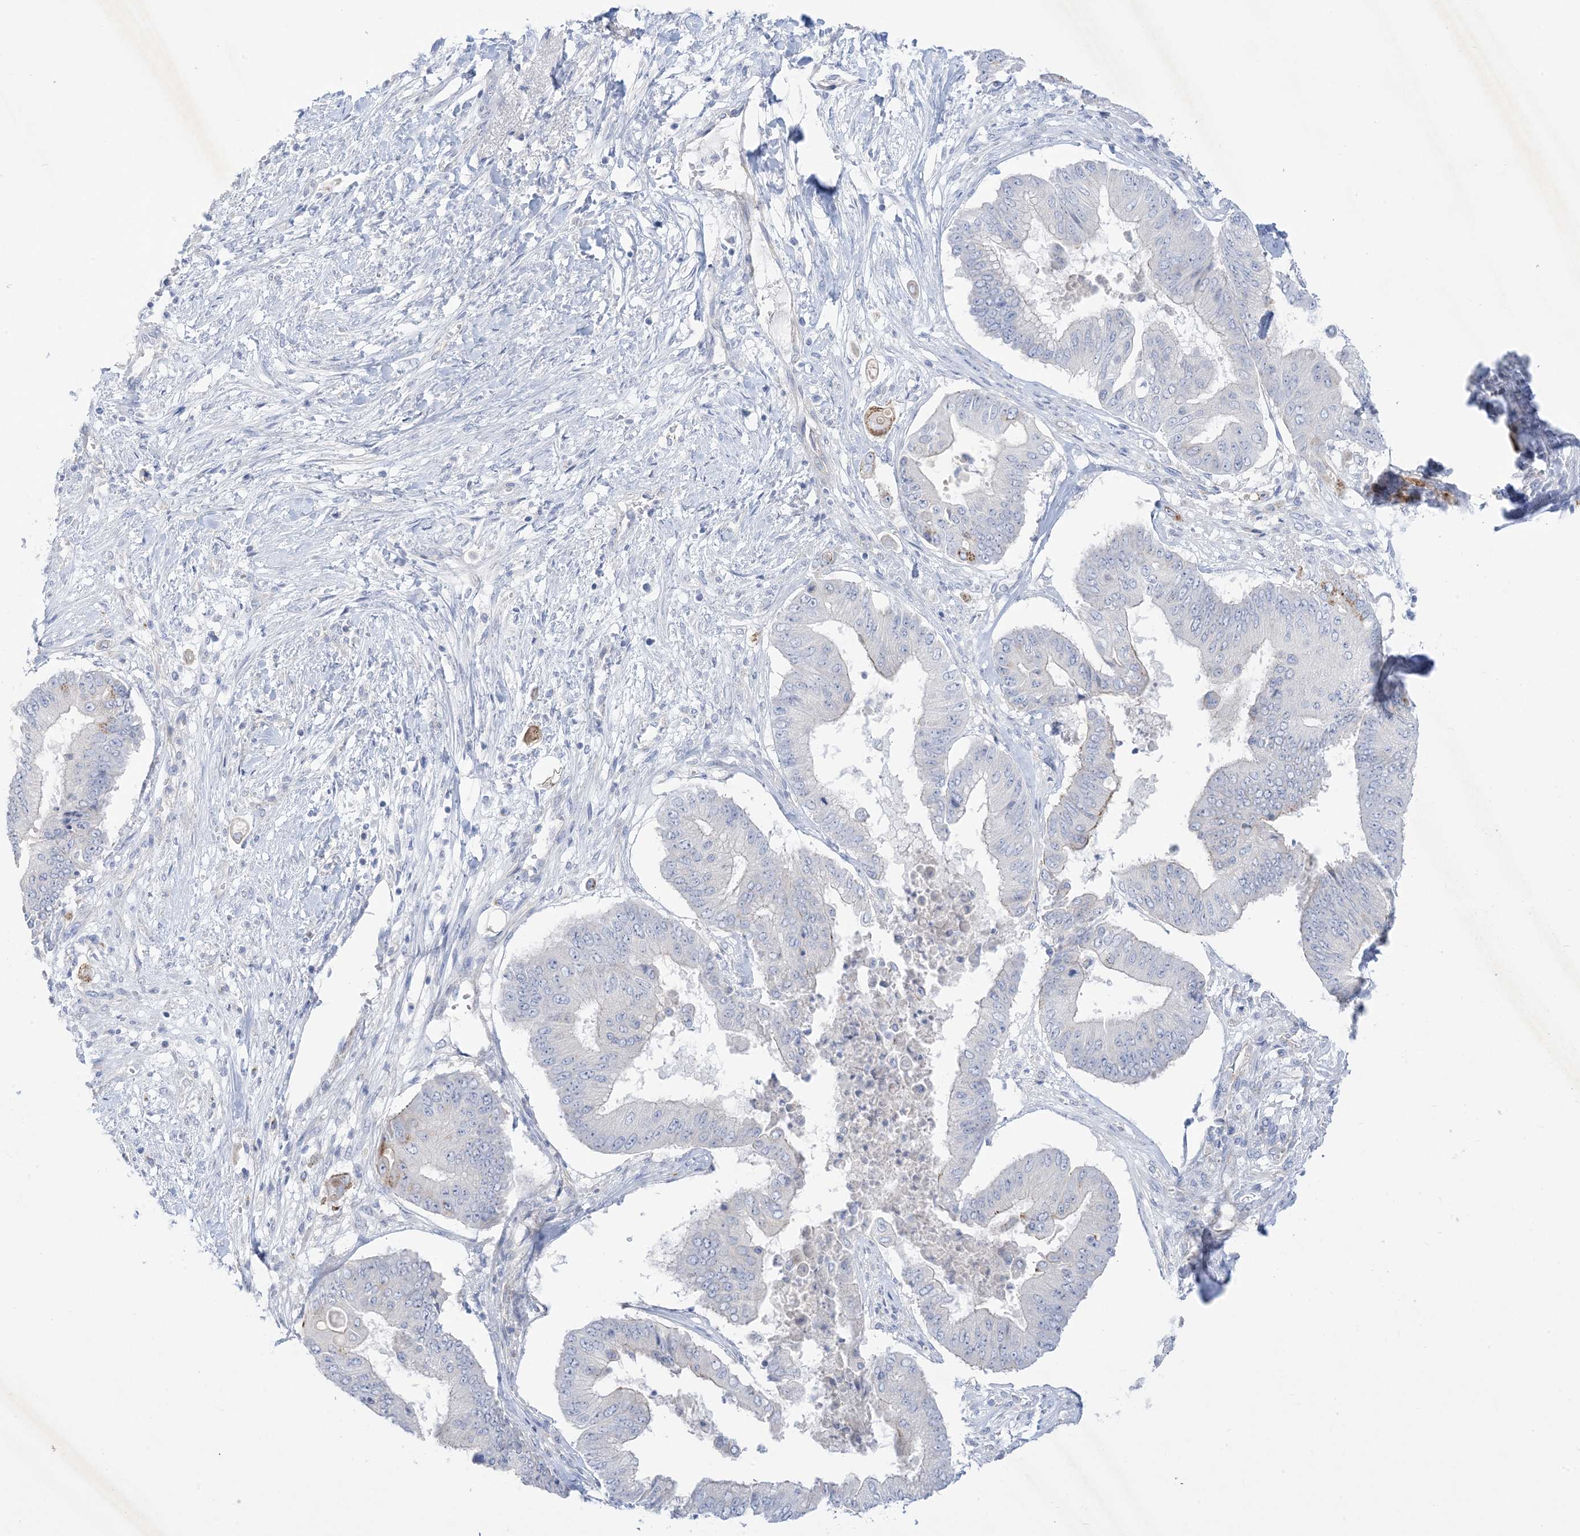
{"staining": {"intensity": "negative", "quantity": "none", "location": "none"}, "tissue": "pancreatic cancer", "cell_type": "Tumor cells", "image_type": "cancer", "snomed": [{"axis": "morphology", "description": "Adenocarcinoma, NOS"}, {"axis": "topography", "description": "Pancreas"}], "caption": "DAB immunohistochemical staining of human pancreatic adenocarcinoma displays no significant staining in tumor cells.", "gene": "B3GNT7", "patient": {"sex": "female", "age": 77}}